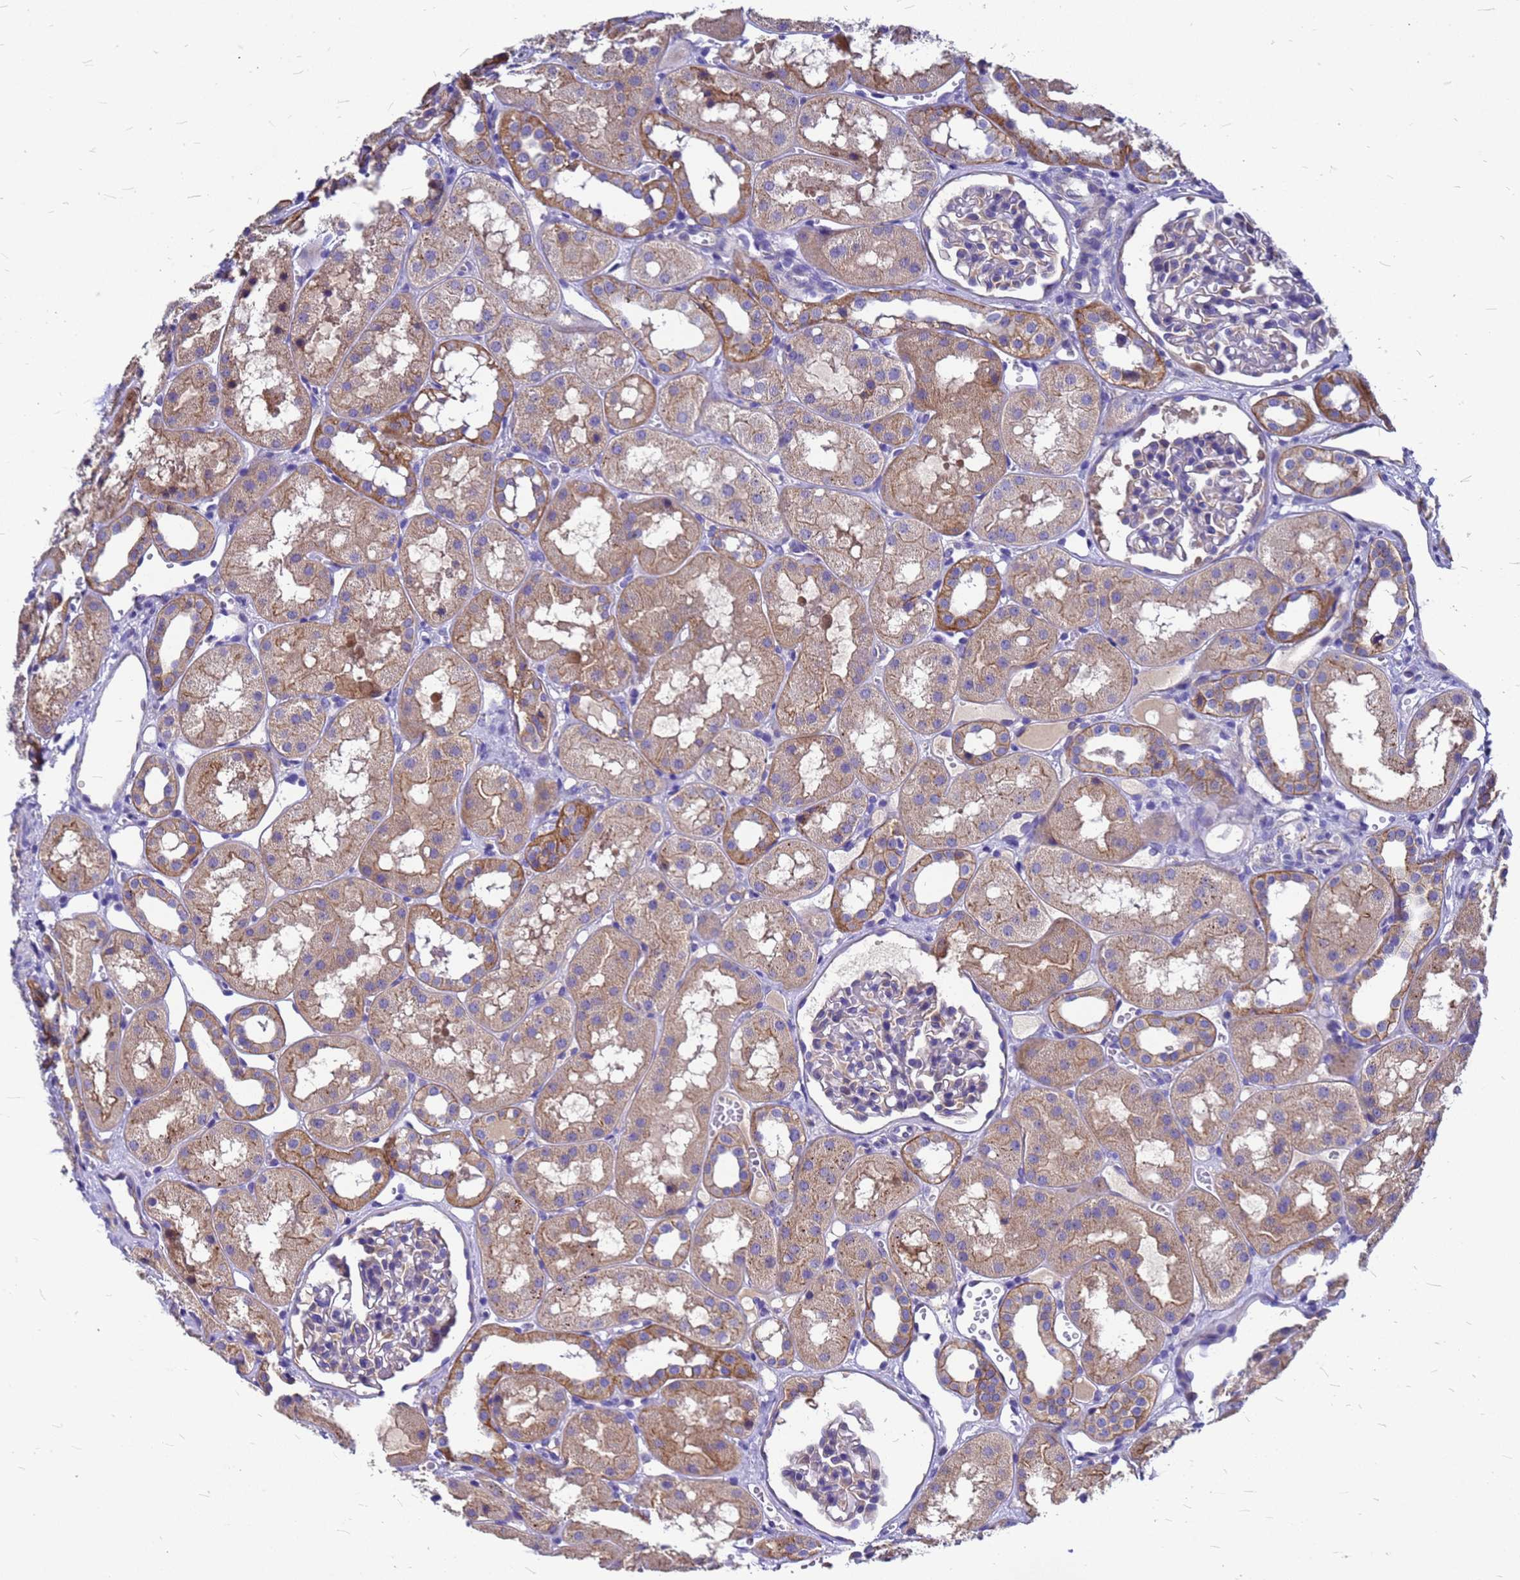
{"staining": {"intensity": "negative", "quantity": "none", "location": "none"}, "tissue": "kidney", "cell_type": "Cells in glomeruli", "image_type": "normal", "snomed": [{"axis": "morphology", "description": "Normal tissue, NOS"}, {"axis": "topography", "description": "Kidney"}], "caption": "A high-resolution image shows IHC staining of unremarkable kidney, which shows no significant positivity in cells in glomeruli.", "gene": "FBXW5", "patient": {"sex": "male", "age": 16}}